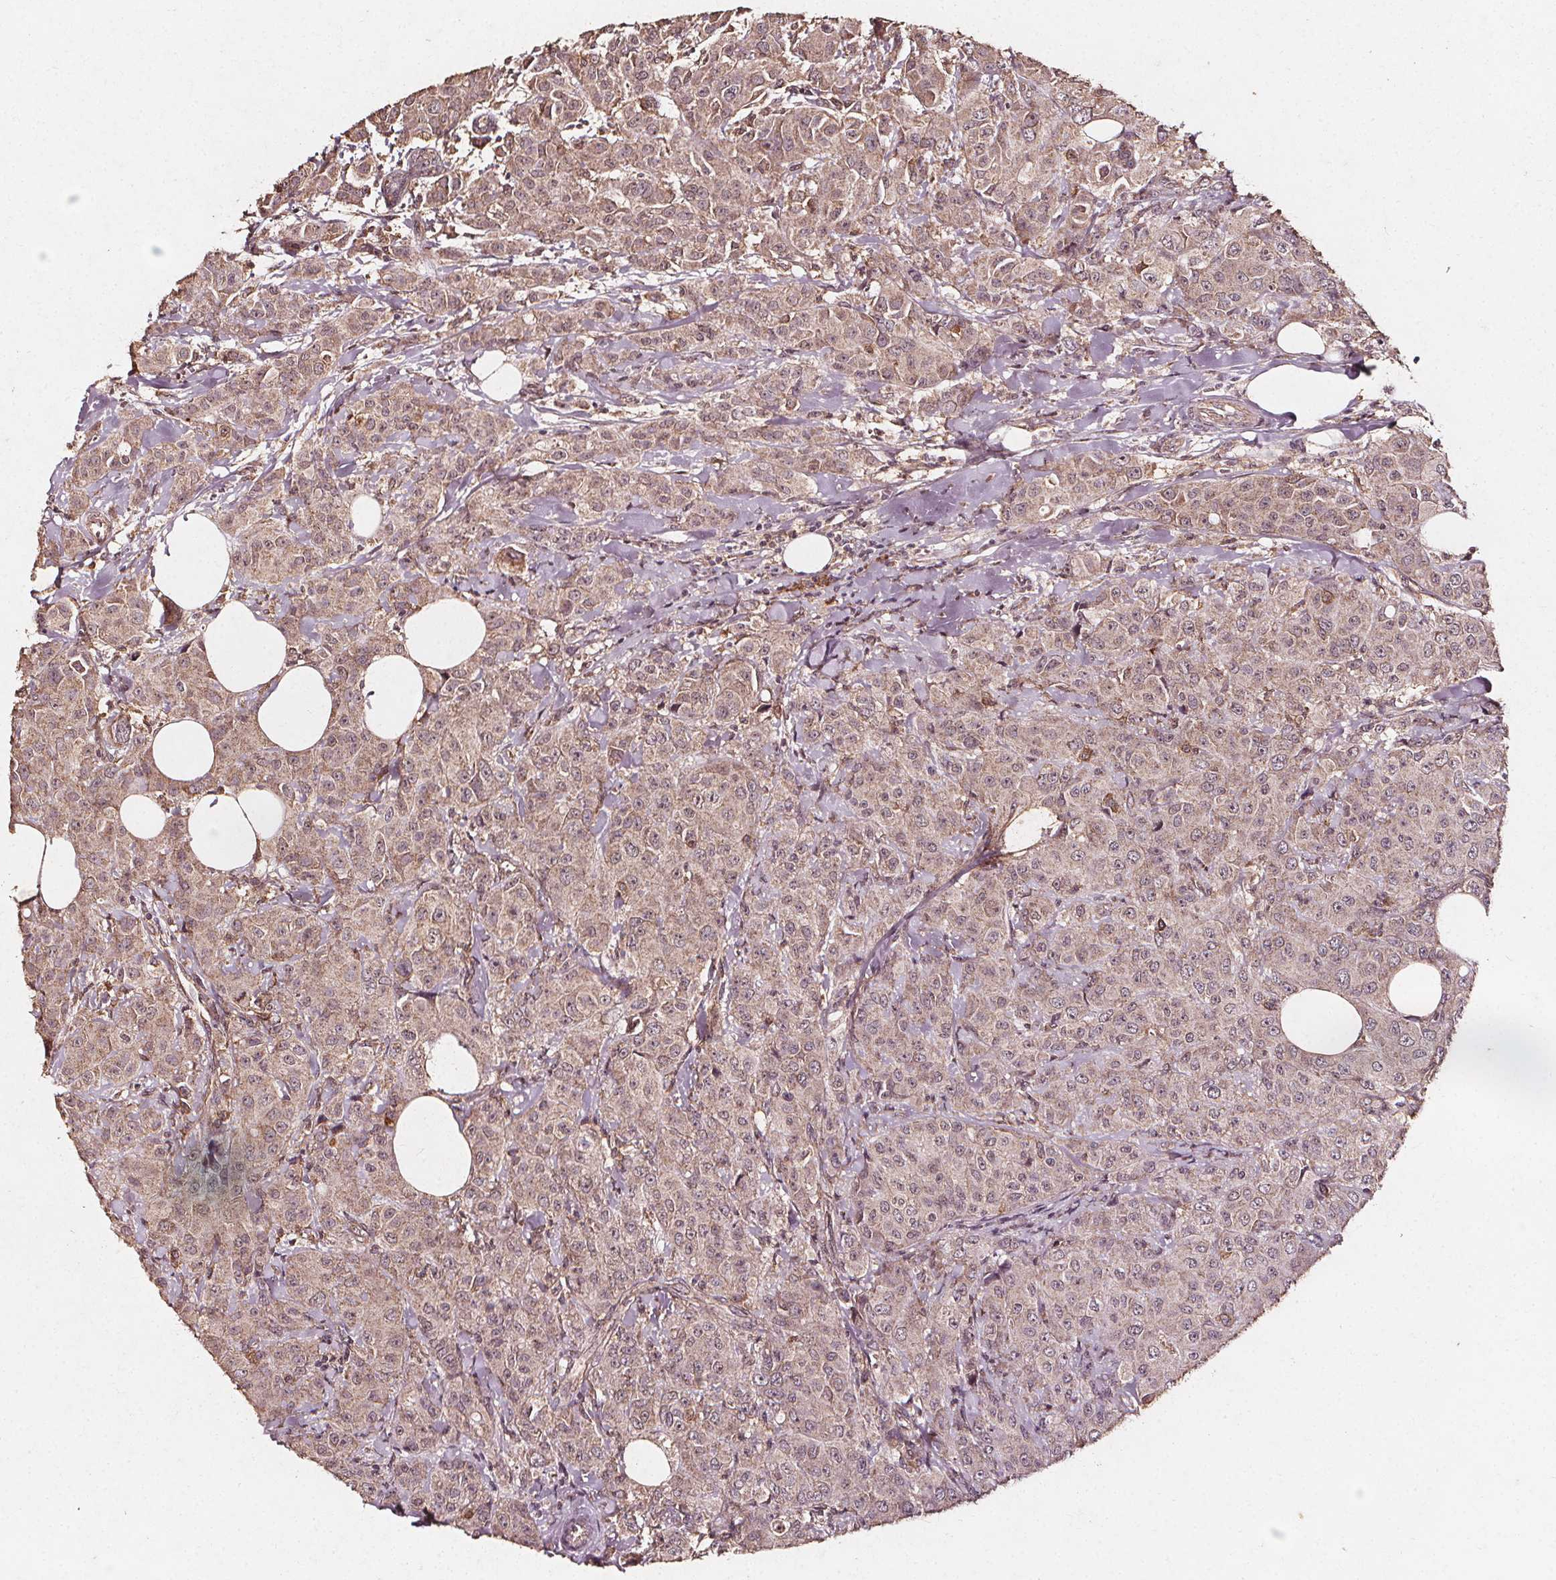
{"staining": {"intensity": "weak", "quantity": "<25%", "location": "cytoplasmic/membranous"}, "tissue": "breast cancer", "cell_type": "Tumor cells", "image_type": "cancer", "snomed": [{"axis": "morphology", "description": "Normal tissue, NOS"}, {"axis": "morphology", "description": "Duct carcinoma"}, {"axis": "topography", "description": "Breast"}], "caption": "High power microscopy photomicrograph of an immunohistochemistry photomicrograph of breast intraductal carcinoma, revealing no significant staining in tumor cells.", "gene": "ABCA1", "patient": {"sex": "female", "age": 43}}